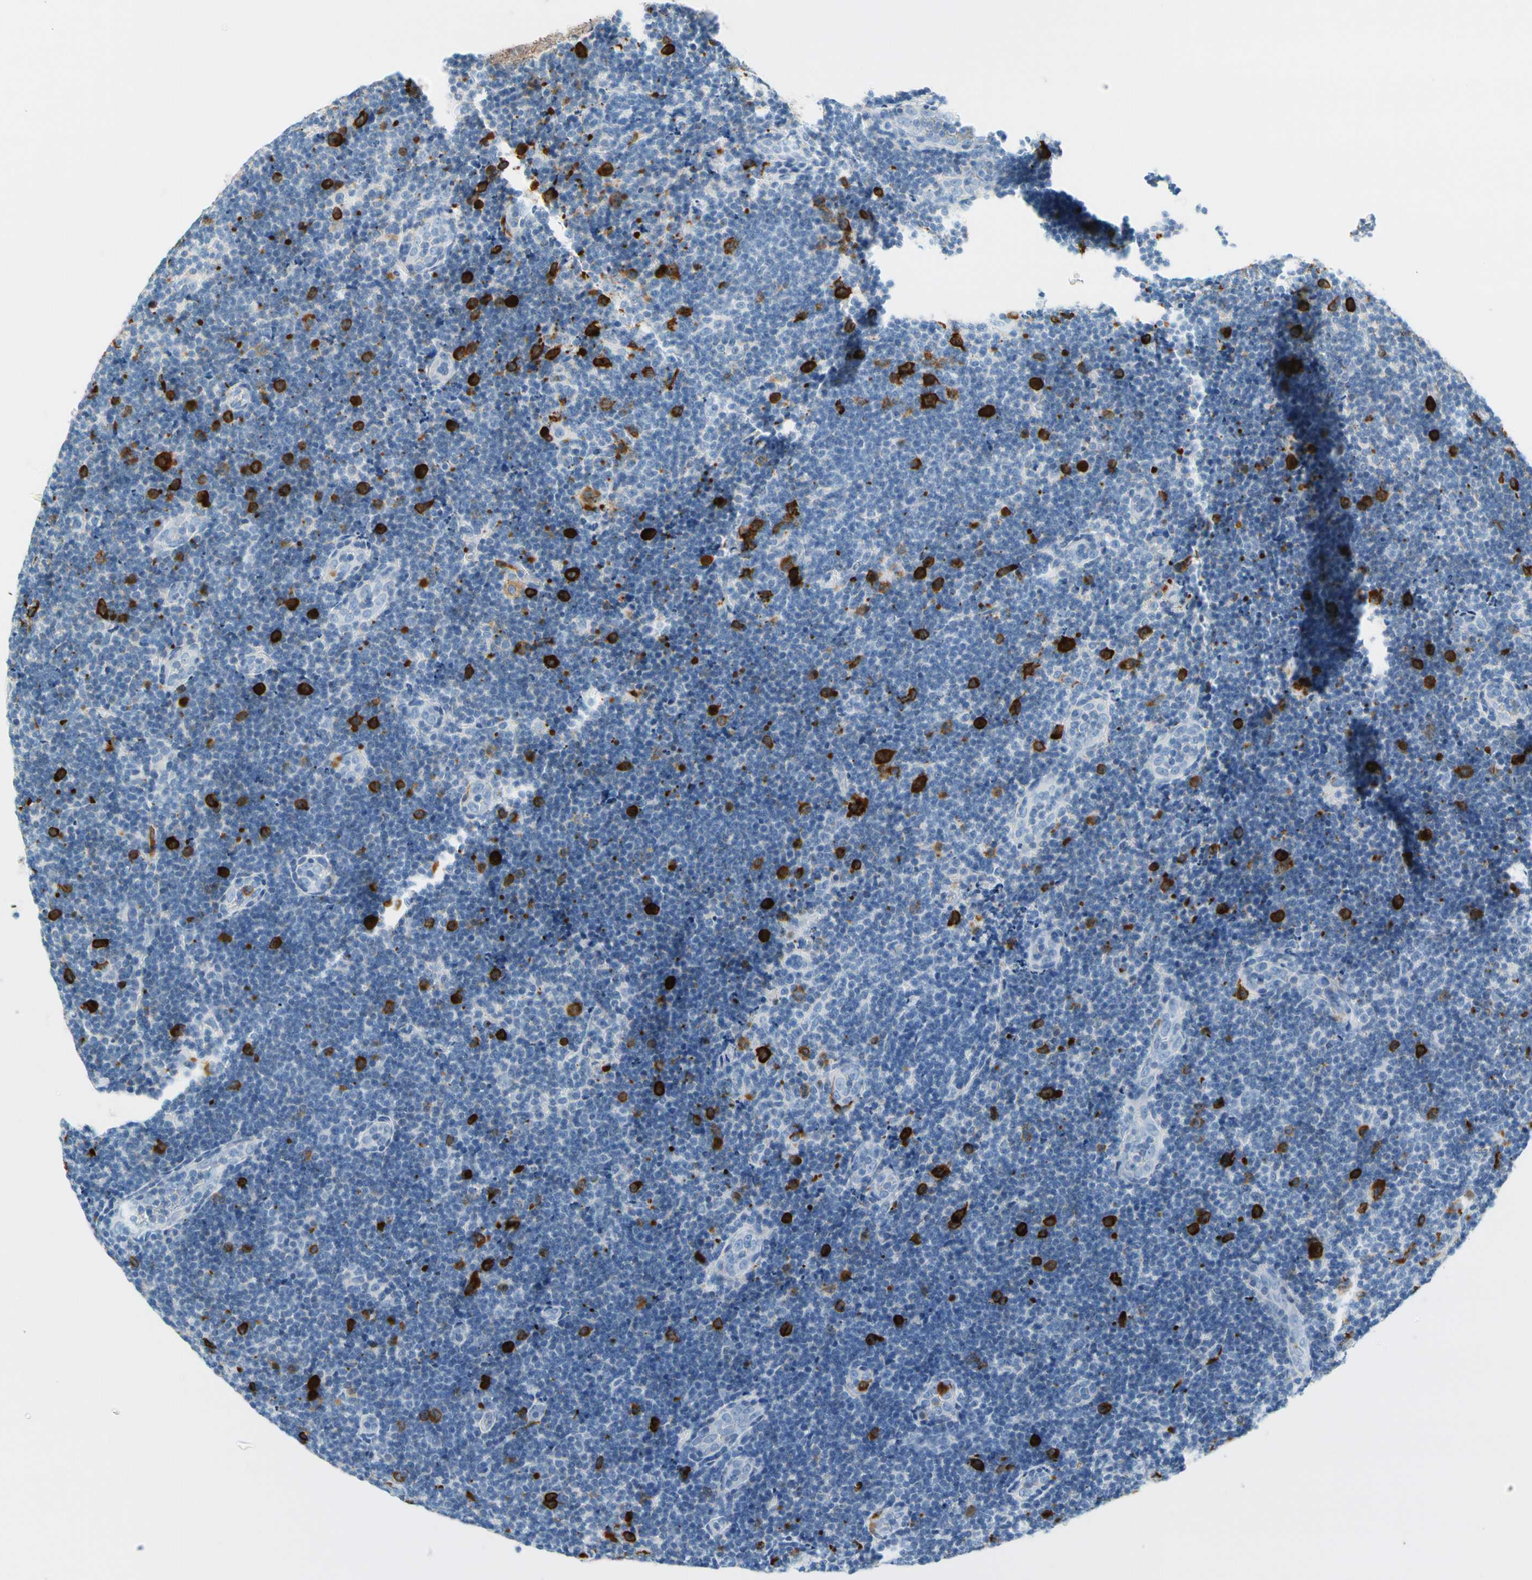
{"staining": {"intensity": "strong", "quantity": "<25%", "location": "cytoplasmic/membranous"}, "tissue": "lymphoma", "cell_type": "Tumor cells", "image_type": "cancer", "snomed": [{"axis": "morphology", "description": "Malignant lymphoma, non-Hodgkin's type, Low grade"}, {"axis": "topography", "description": "Lymph node"}], "caption": "This is a histology image of immunohistochemistry (IHC) staining of lymphoma, which shows strong expression in the cytoplasmic/membranous of tumor cells.", "gene": "TACC3", "patient": {"sex": "male", "age": 83}}